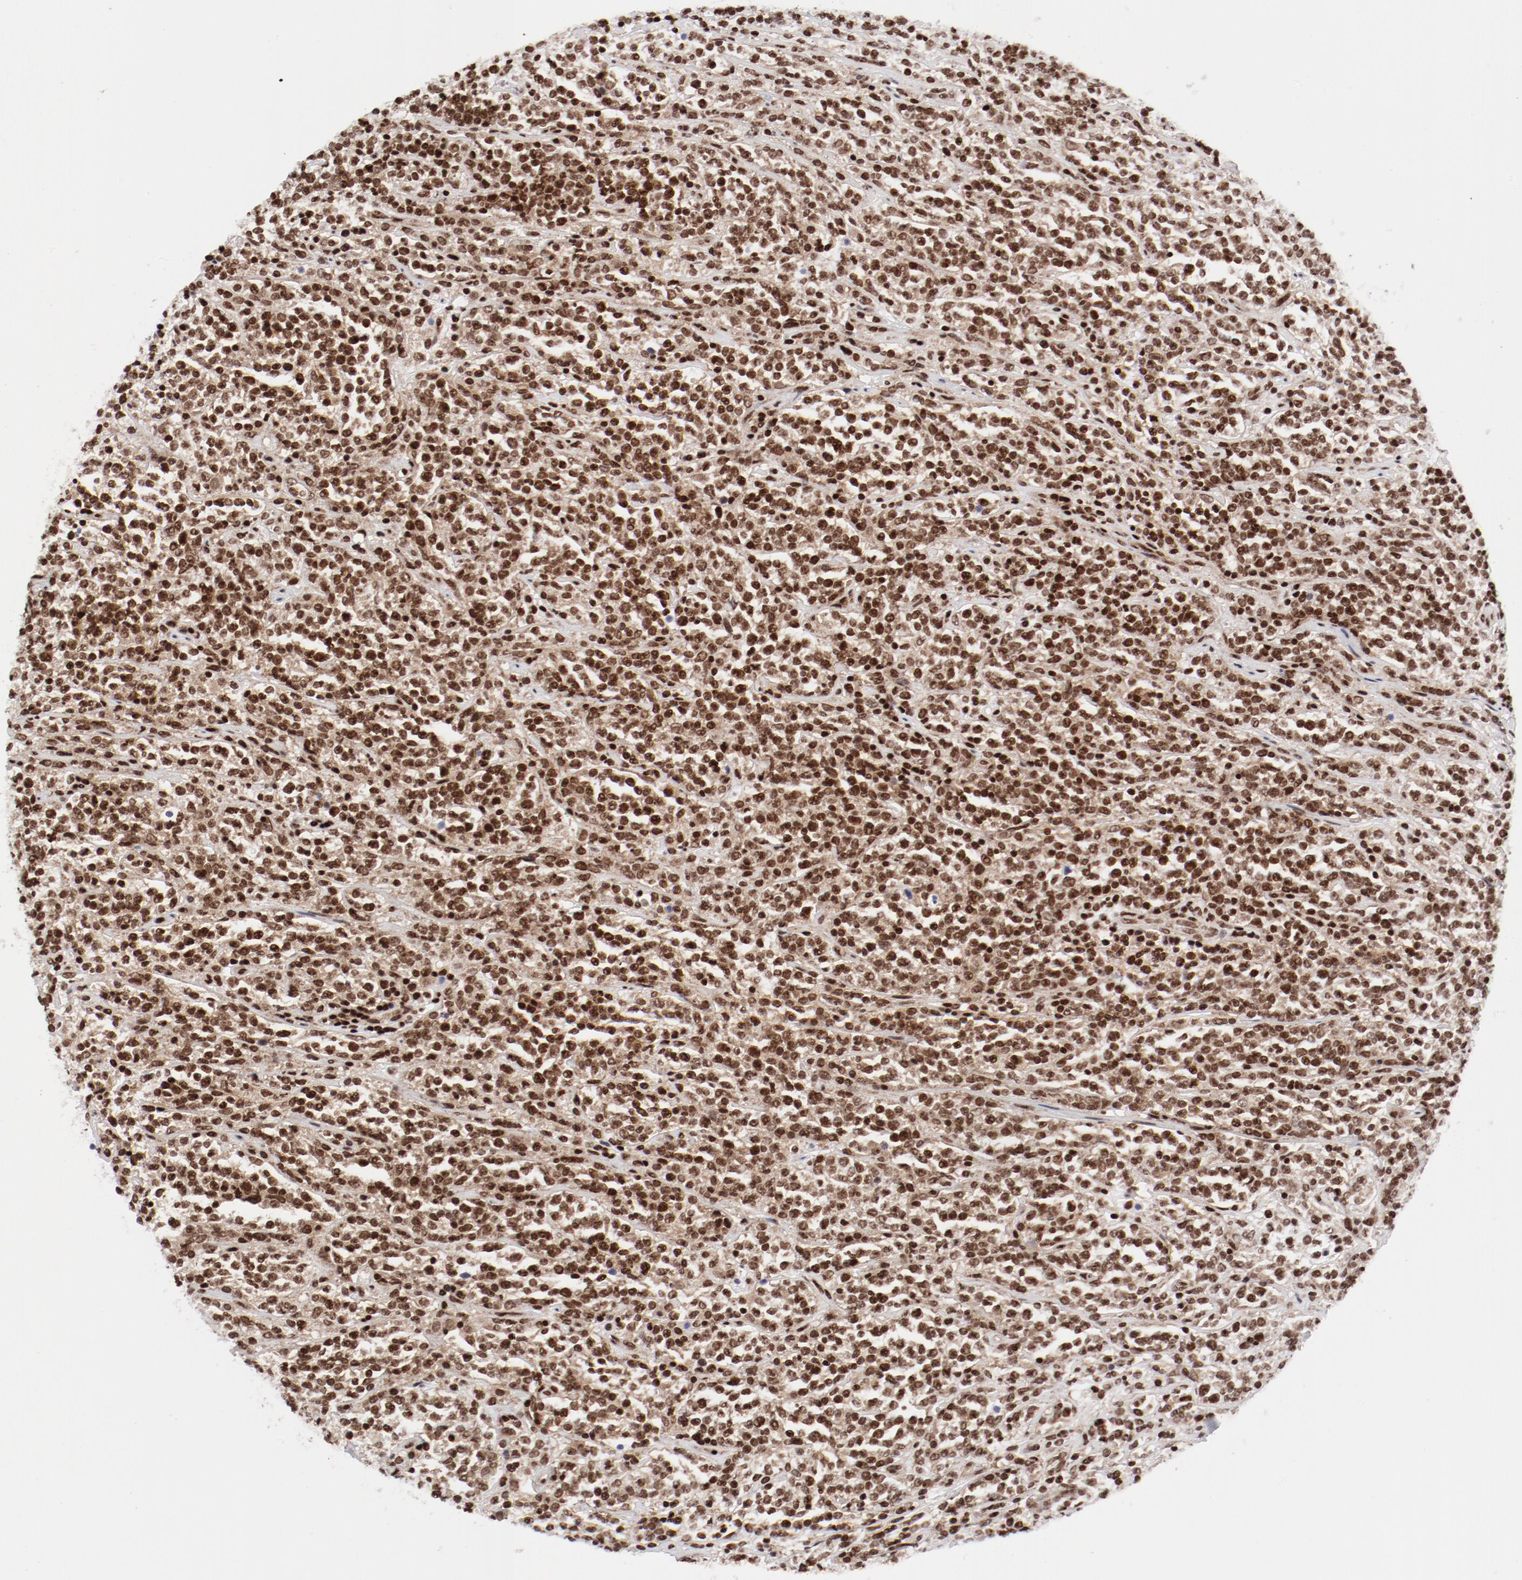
{"staining": {"intensity": "strong", "quantity": ">75%", "location": "nuclear"}, "tissue": "lymphoma", "cell_type": "Tumor cells", "image_type": "cancer", "snomed": [{"axis": "morphology", "description": "Malignant lymphoma, non-Hodgkin's type, High grade"}, {"axis": "topography", "description": "Soft tissue"}], "caption": "This is a photomicrograph of IHC staining of lymphoma, which shows strong positivity in the nuclear of tumor cells.", "gene": "NFYB", "patient": {"sex": "male", "age": 18}}